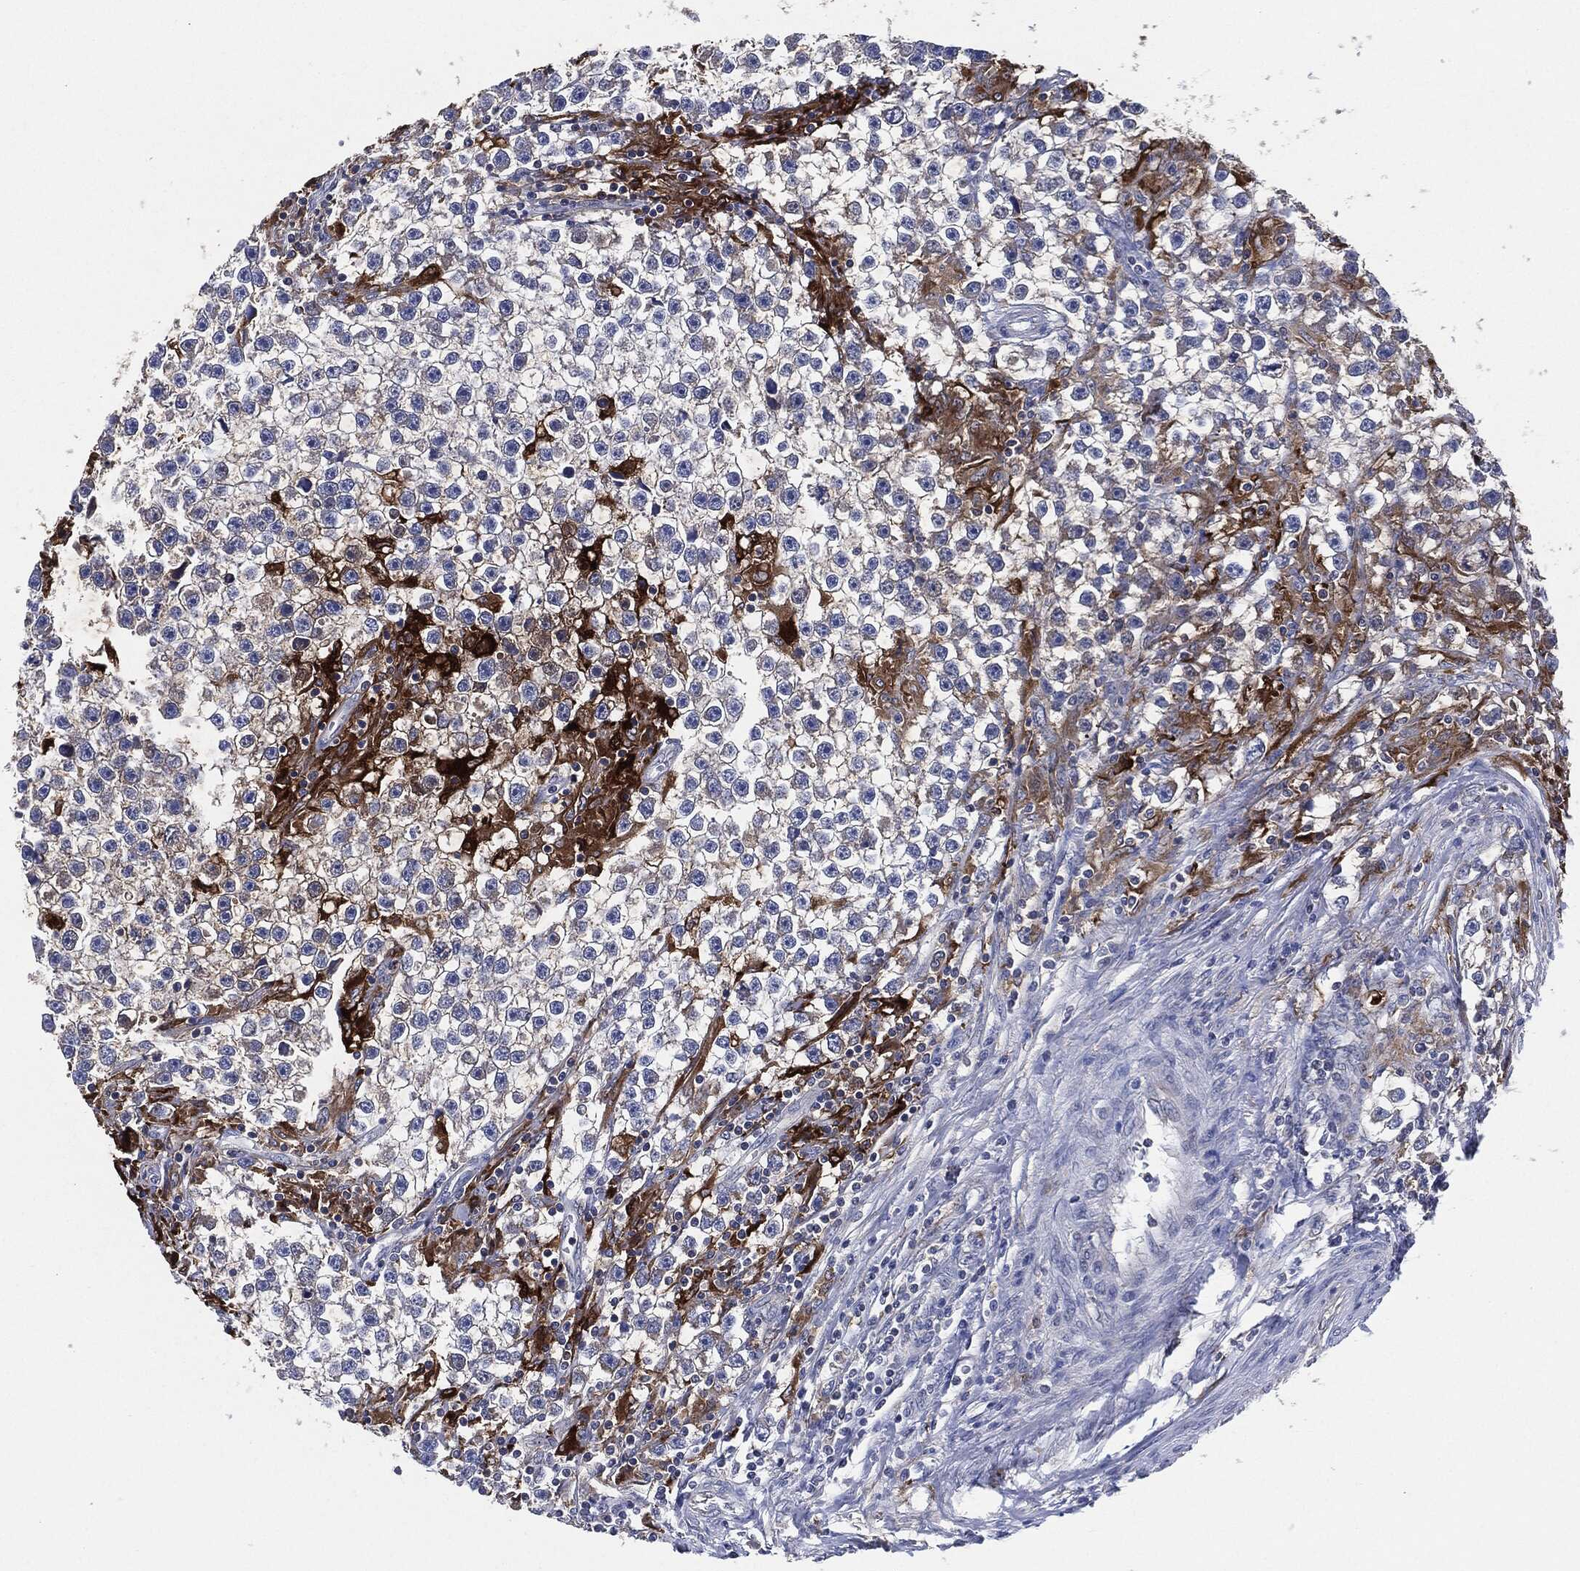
{"staining": {"intensity": "negative", "quantity": "none", "location": "none"}, "tissue": "testis cancer", "cell_type": "Tumor cells", "image_type": "cancer", "snomed": [{"axis": "morphology", "description": "Seminoma, NOS"}, {"axis": "topography", "description": "Testis"}], "caption": "IHC photomicrograph of human testis cancer stained for a protein (brown), which reveals no positivity in tumor cells.", "gene": "TMEM11", "patient": {"sex": "male", "age": 59}}